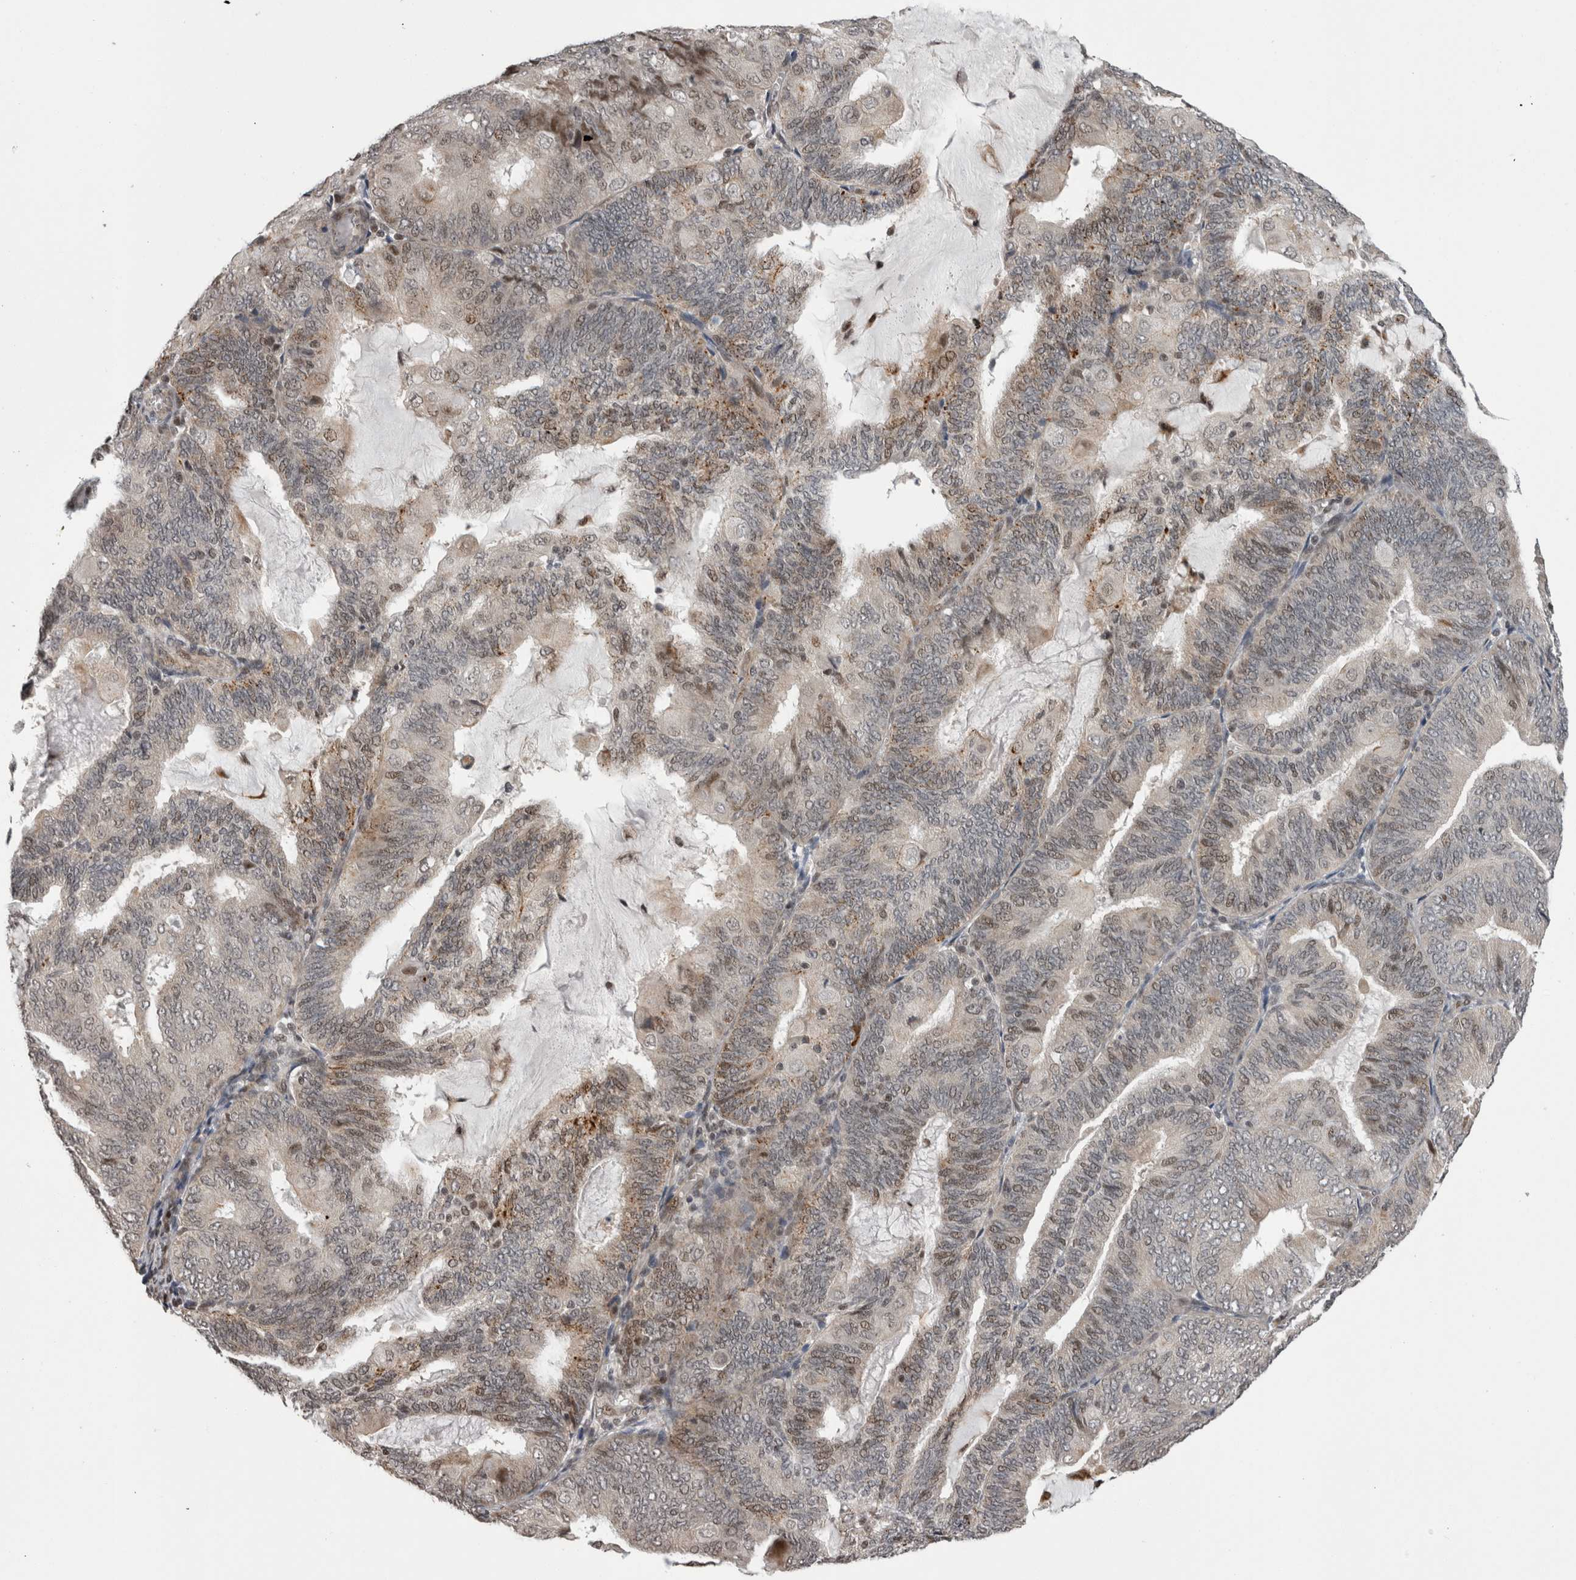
{"staining": {"intensity": "moderate", "quantity": "25%-75%", "location": "cytoplasmic/membranous,nuclear"}, "tissue": "endometrial cancer", "cell_type": "Tumor cells", "image_type": "cancer", "snomed": [{"axis": "morphology", "description": "Adenocarcinoma, NOS"}, {"axis": "topography", "description": "Endometrium"}], "caption": "Immunohistochemical staining of endometrial adenocarcinoma demonstrates moderate cytoplasmic/membranous and nuclear protein expression in approximately 25%-75% of tumor cells.", "gene": "ZBTB11", "patient": {"sex": "female", "age": 81}}